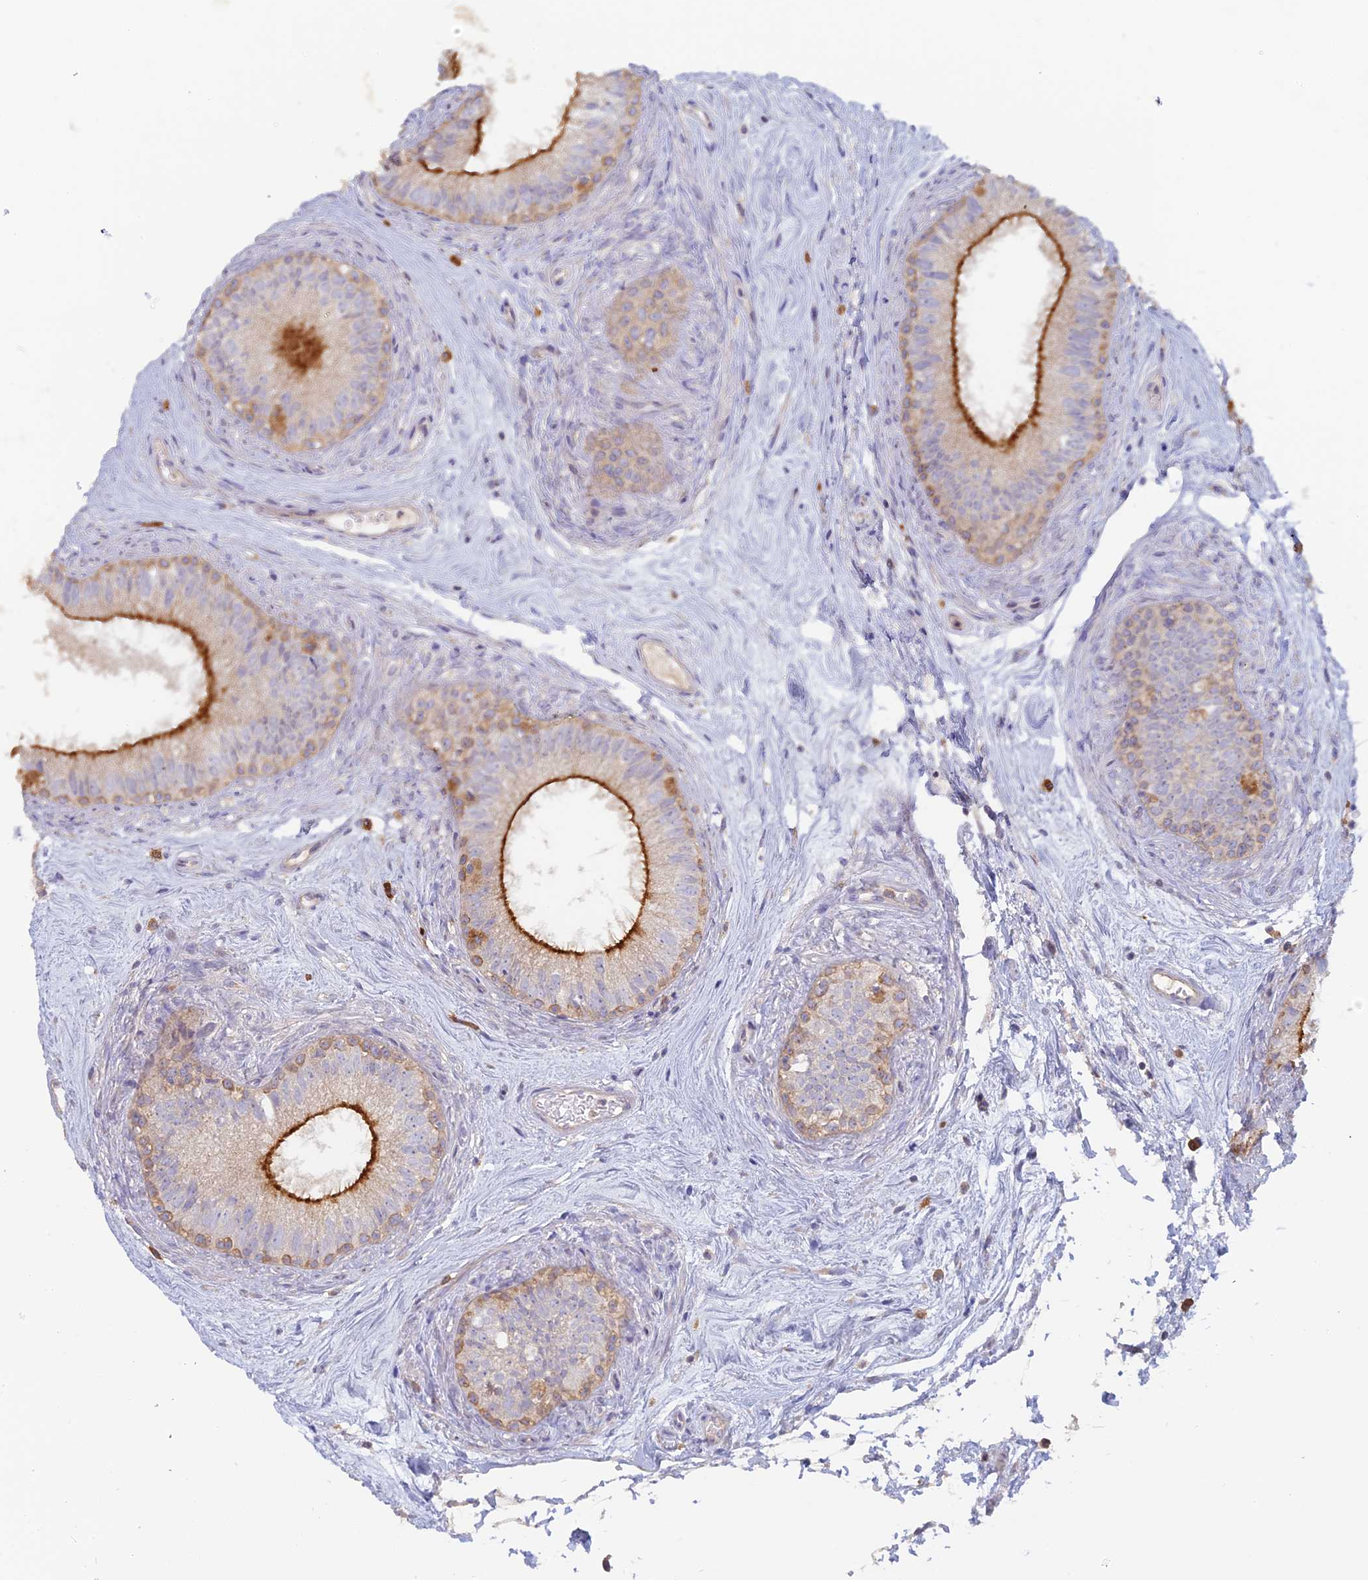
{"staining": {"intensity": "strong", "quantity": "25%-75%", "location": "cytoplasmic/membranous"}, "tissue": "epididymis", "cell_type": "Glandular cells", "image_type": "normal", "snomed": [{"axis": "morphology", "description": "Normal tissue, NOS"}, {"axis": "topography", "description": "Epididymis"}], "caption": "Strong cytoplasmic/membranous expression is present in about 25%-75% of glandular cells in normal epididymis.", "gene": "SFT2D2", "patient": {"sex": "male", "age": 71}}